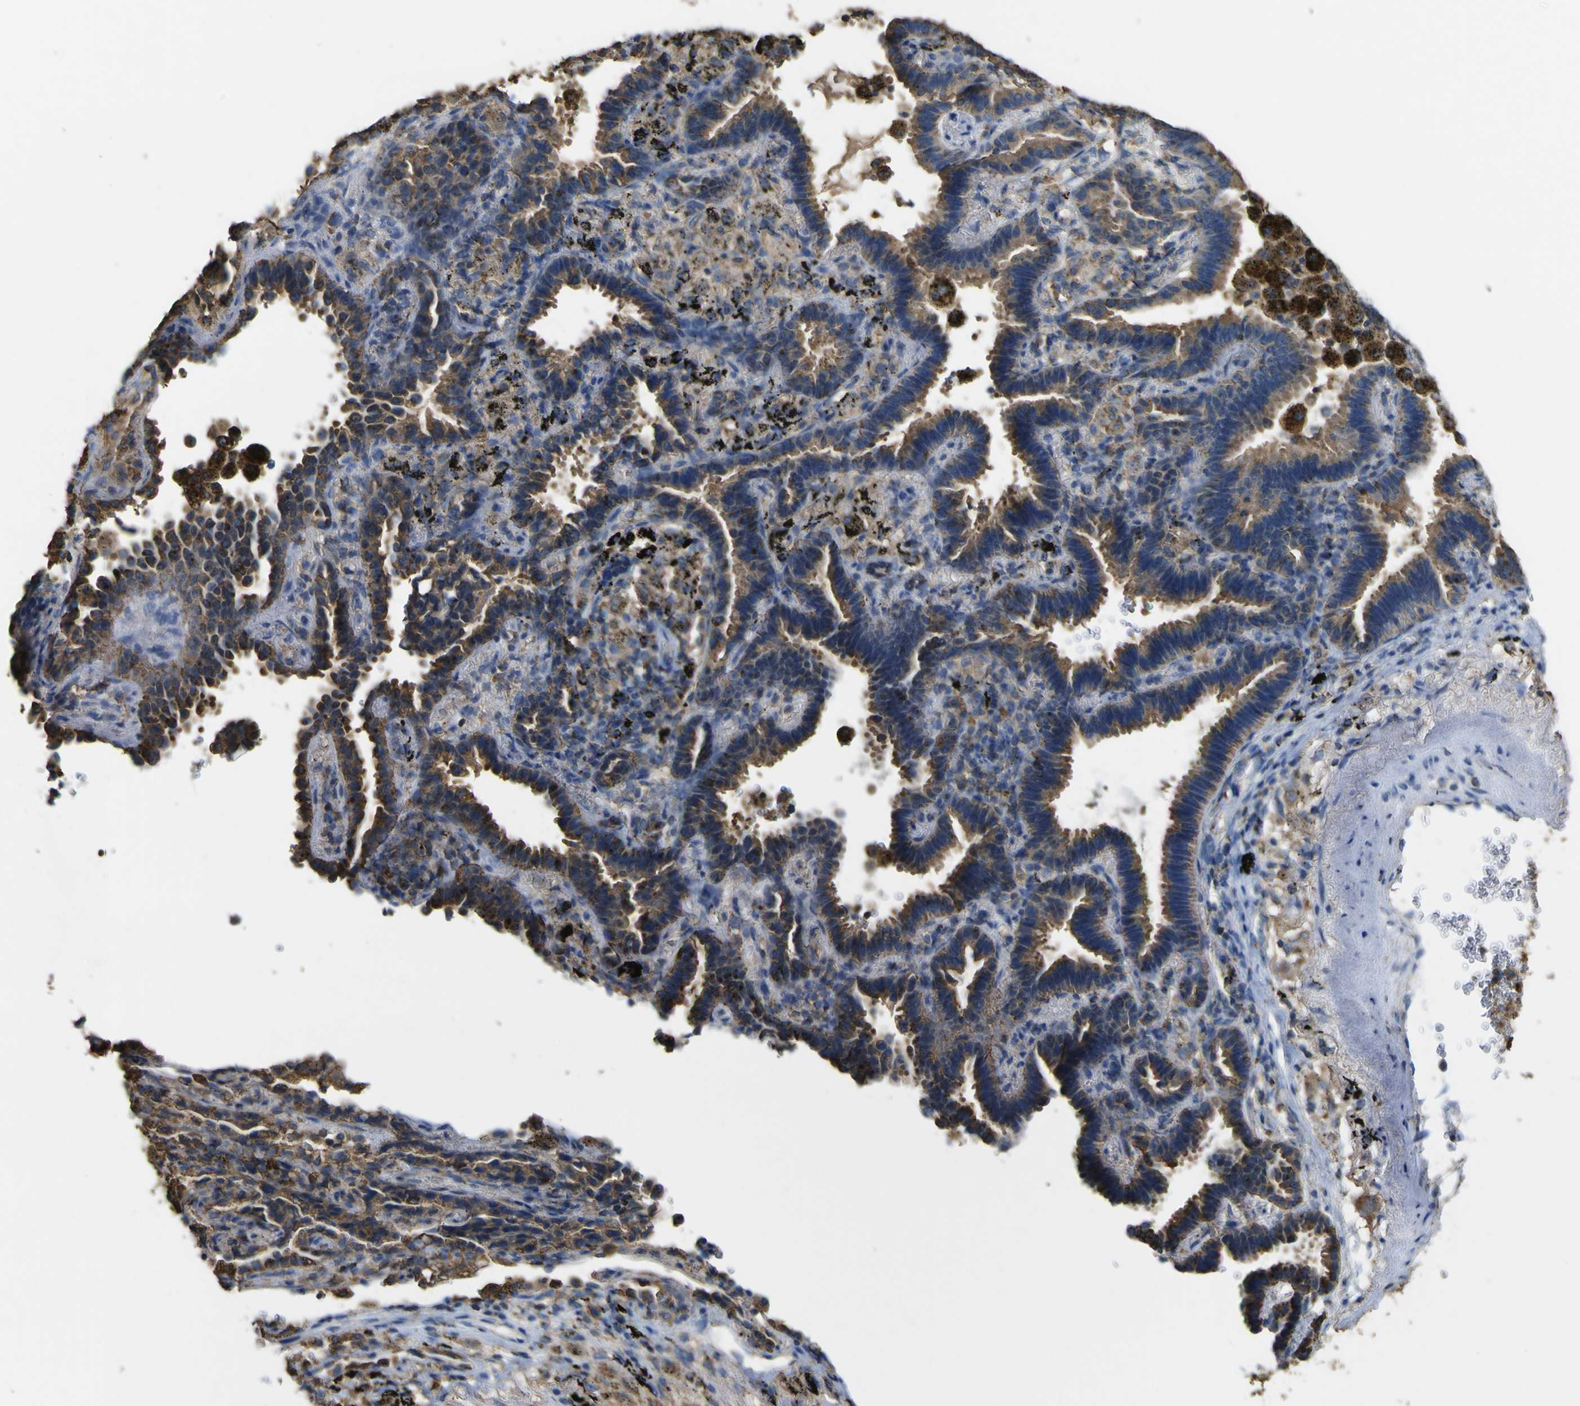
{"staining": {"intensity": "strong", "quantity": ">75%", "location": "cytoplasmic/membranous"}, "tissue": "lung cancer", "cell_type": "Tumor cells", "image_type": "cancer", "snomed": [{"axis": "morphology", "description": "Normal tissue, NOS"}, {"axis": "morphology", "description": "Adenocarcinoma, NOS"}, {"axis": "topography", "description": "Lung"}], "caption": "DAB (3,3'-diaminobenzidine) immunohistochemical staining of human lung cancer shows strong cytoplasmic/membranous protein positivity in approximately >75% of tumor cells.", "gene": "ACSL3", "patient": {"sex": "male", "age": 59}}